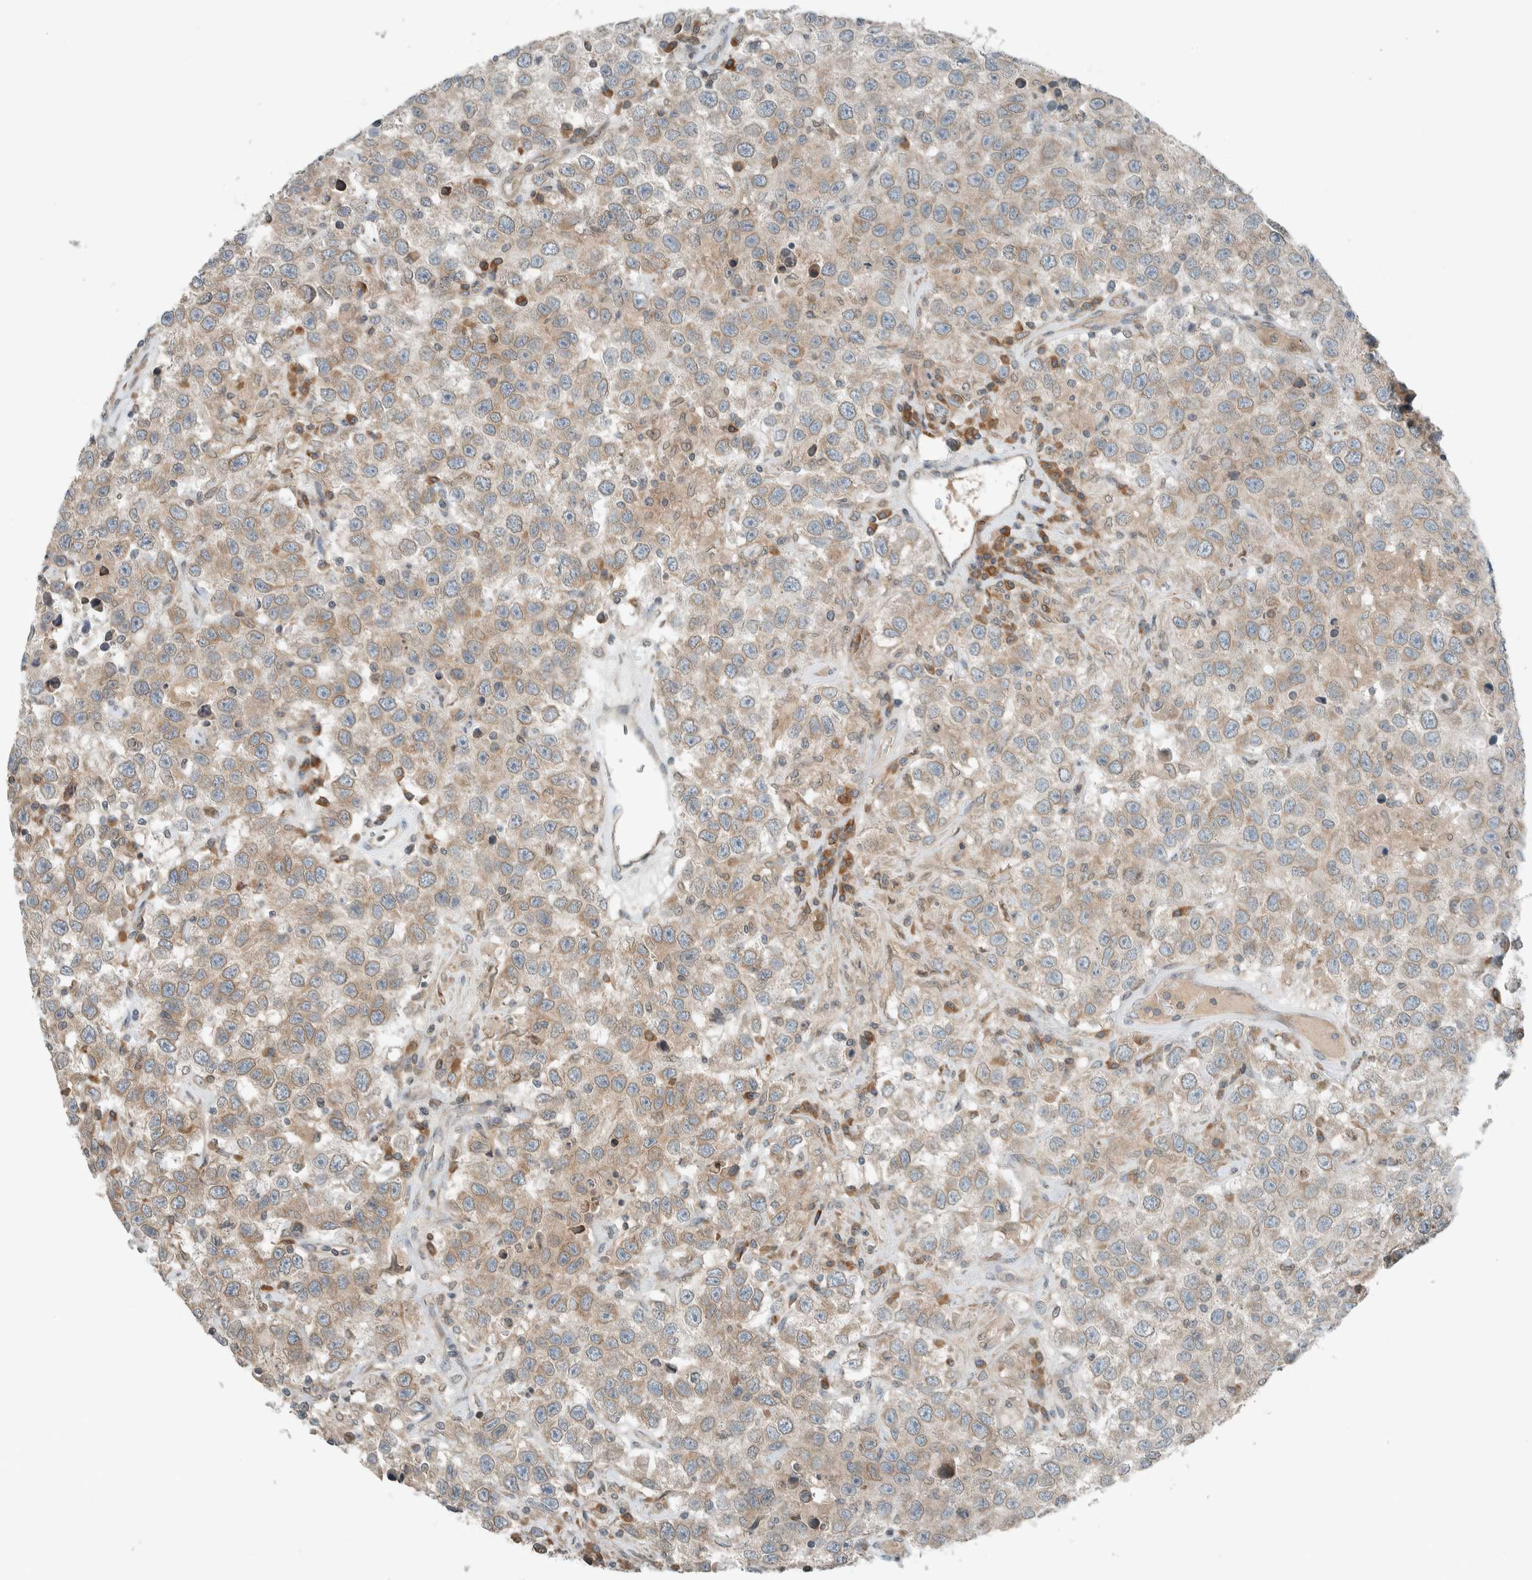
{"staining": {"intensity": "weak", "quantity": ">75%", "location": "cytoplasmic/membranous"}, "tissue": "testis cancer", "cell_type": "Tumor cells", "image_type": "cancer", "snomed": [{"axis": "morphology", "description": "Seminoma, NOS"}, {"axis": "topography", "description": "Testis"}], "caption": "This histopathology image reveals immunohistochemistry (IHC) staining of human seminoma (testis), with low weak cytoplasmic/membranous expression in approximately >75% of tumor cells.", "gene": "SEL1L", "patient": {"sex": "male", "age": 41}}